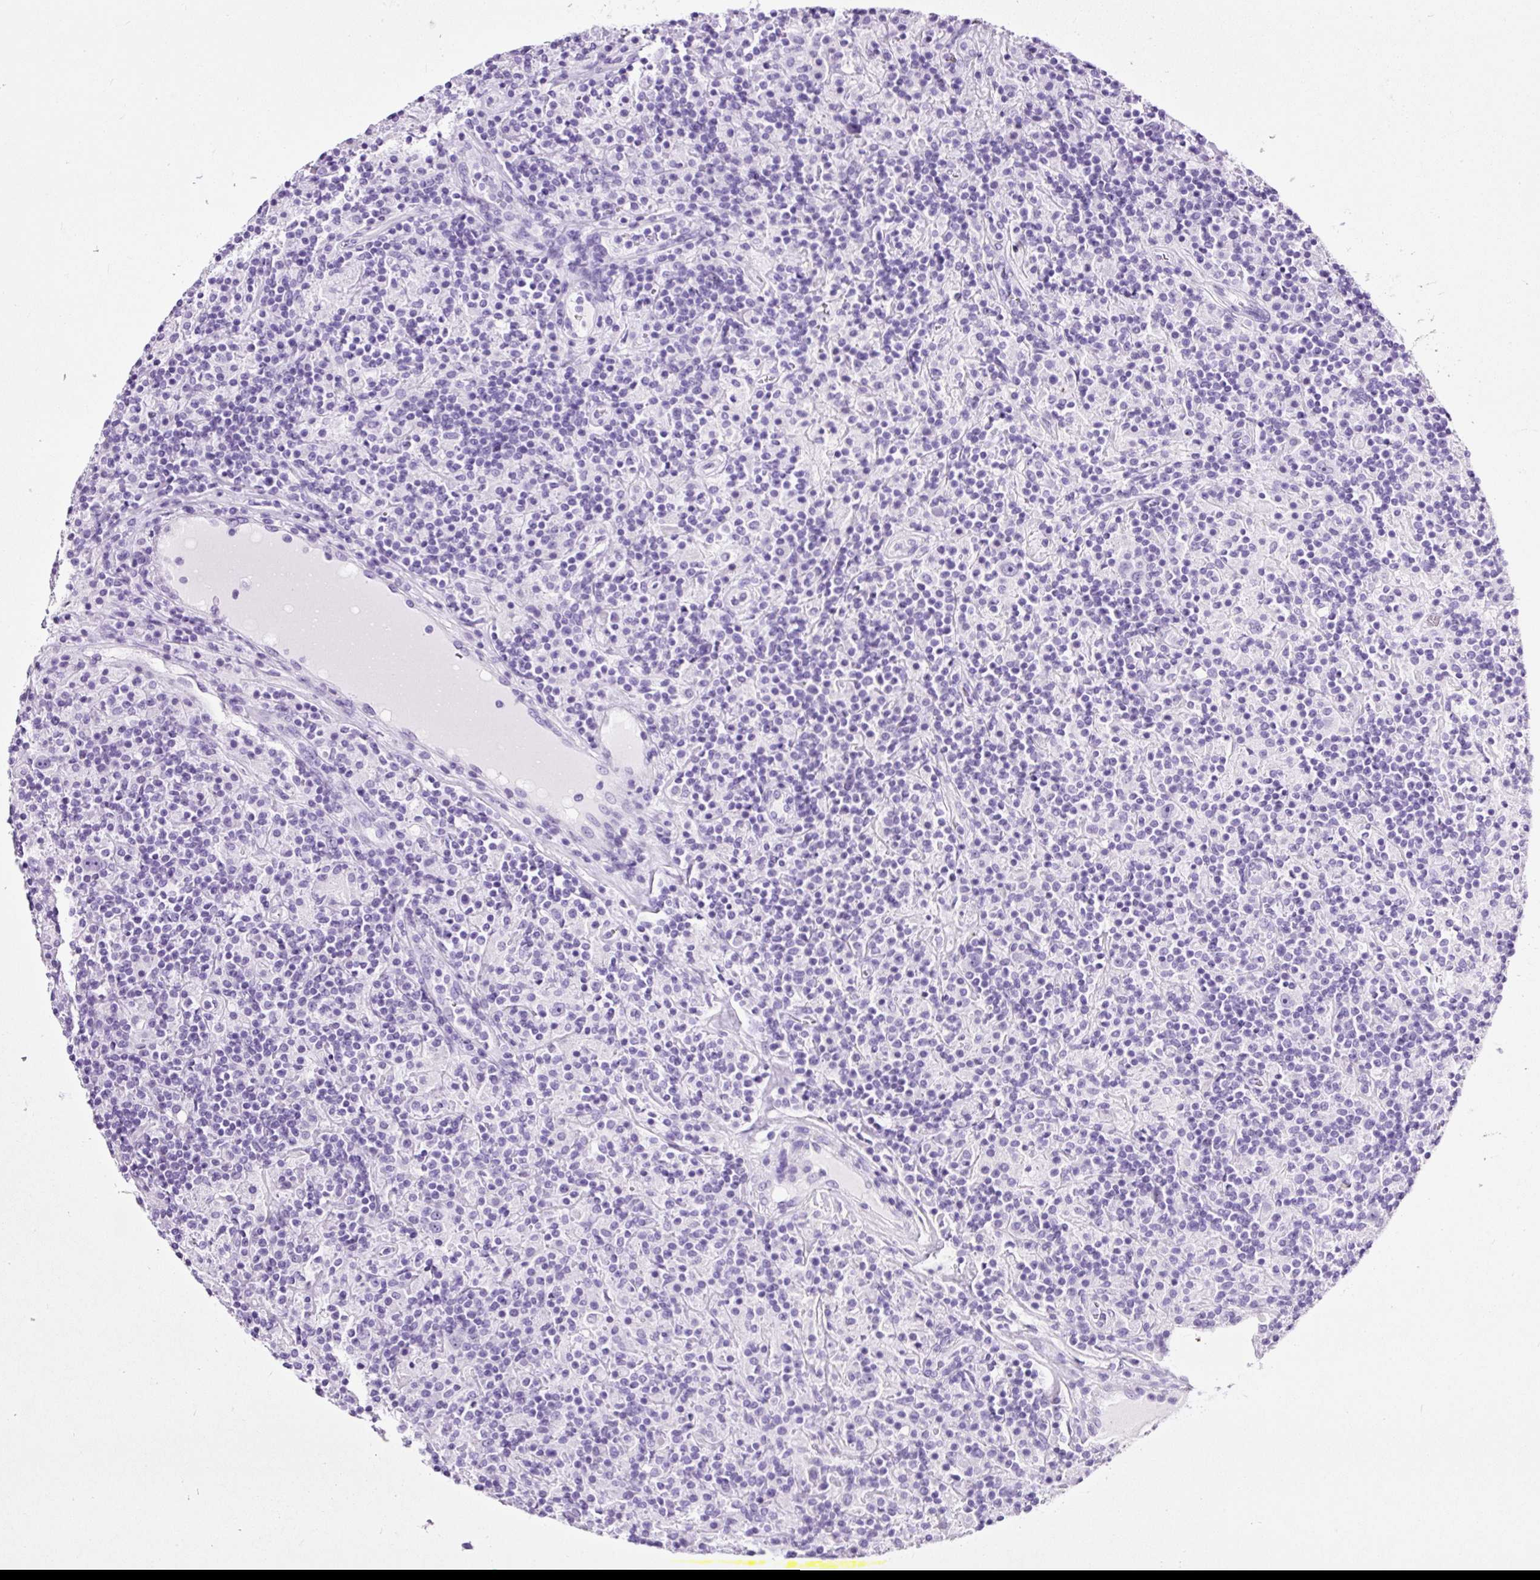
{"staining": {"intensity": "negative", "quantity": "none", "location": "none"}, "tissue": "lymphoma", "cell_type": "Tumor cells", "image_type": "cancer", "snomed": [{"axis": "morphology", "description": "Hodgkin's disease, NOS"}, {"axis": "topography", "description": "Lymph node"}], "caption": "High magnification brightfield microscopy of Hodgkin's disease stained with DAB (brown) and counterstained with hematoxylin (blue): tumor cells show no significant positivity. (IHC, brightfield microscopy, high magnification).", "gene": "NTS", "patient": {"sex": "male", "age": 70}}